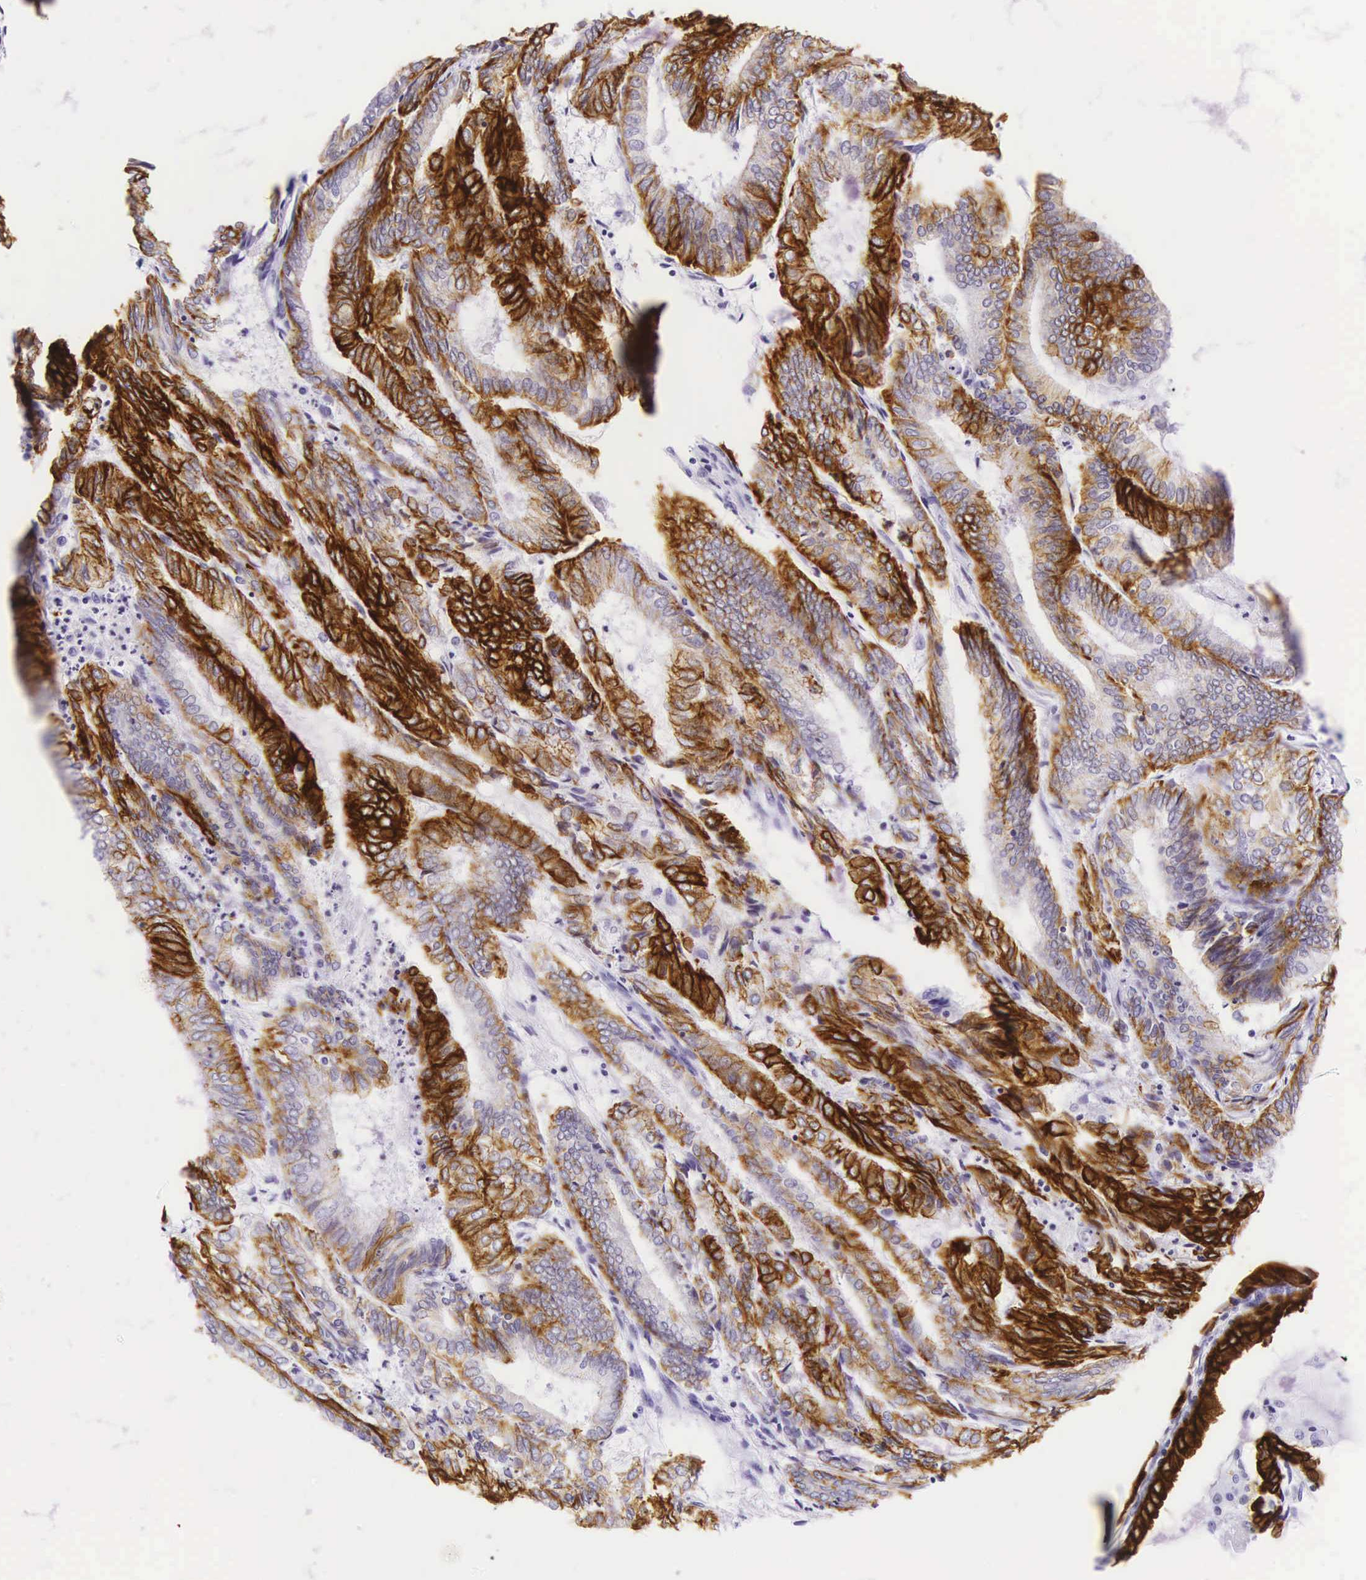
{"staining": {"intensity": "strong", "quantity": ">75%", "location": "cytoplasmic/membranous"}, "tissue": "endometrial cancer", "cell_type": "Tumor cells", "image_type": "cancer", "snomed": [{"axis": "morphology", "description": "Adenocarcinoma, NOS"}, {"axis": "topography", "description": "Endometrium"}], "caption": "An immunohistochemistry histopathology image of tumor tissue is shown. Protein staining in brown labels strong cytoplasmic/membranous positivity in adenocarcinoma (endometrial) within tumor cells.", "gene": "KRT18", "patient": {"sex": "female", "age": 59}}